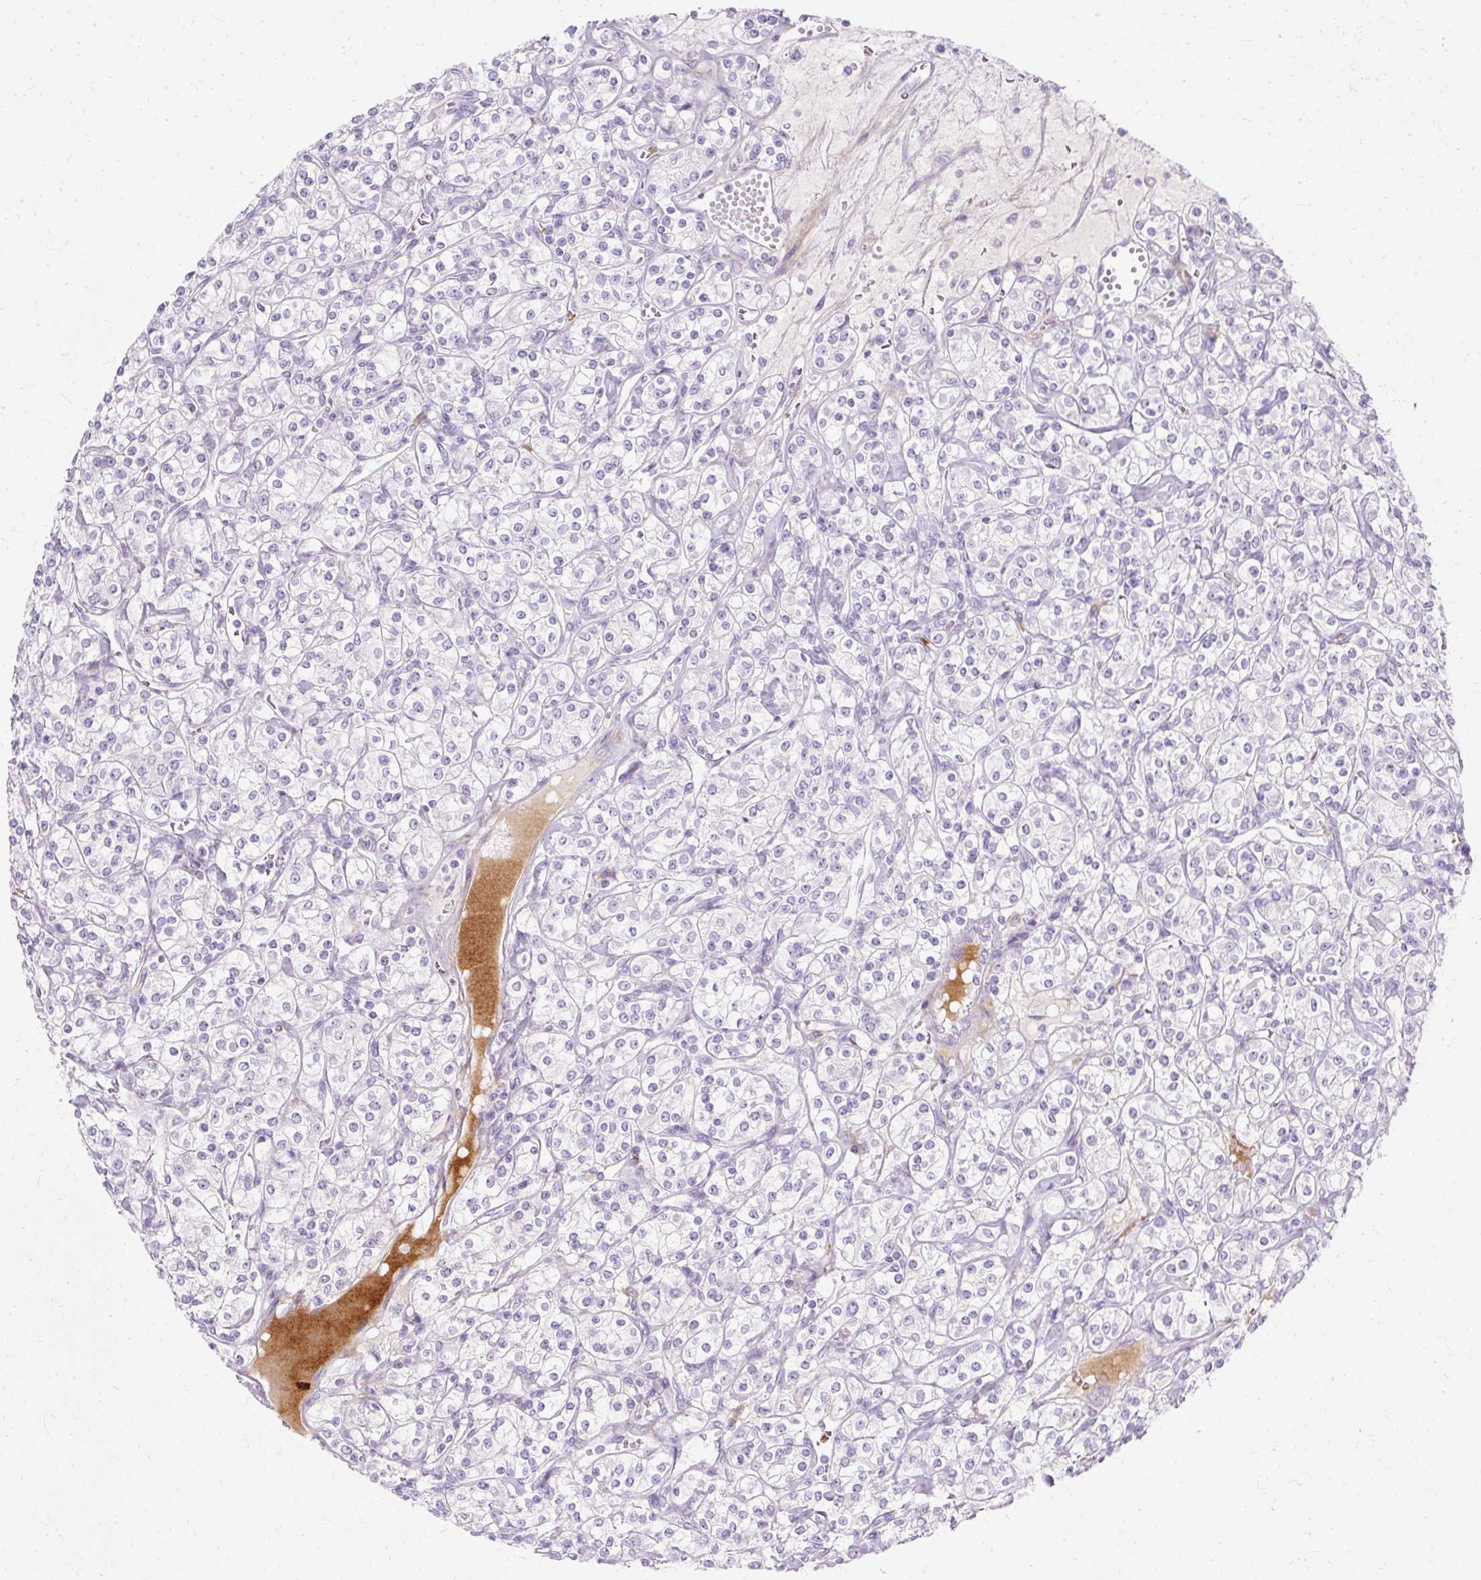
{"staining": {"intensity": "negative", "quantity": "none", "location": "none"}, "tissue": "renal cancer", "cell_type": "Tumor cells", "image_type": "cancer", "snomed": [{"axis": "morphology", "description": "Adenocarcinoma, NOS"}, {"axis": "topography", "description": "Kidney"}], "caption": "IHC image of neoplastic tissue: renal adenocarcinoma stained with DAB demonstrates no significant protein staining in tumor cells.", "gene": "DEFA1", "patient": {"sex": "male", "age": 77}}